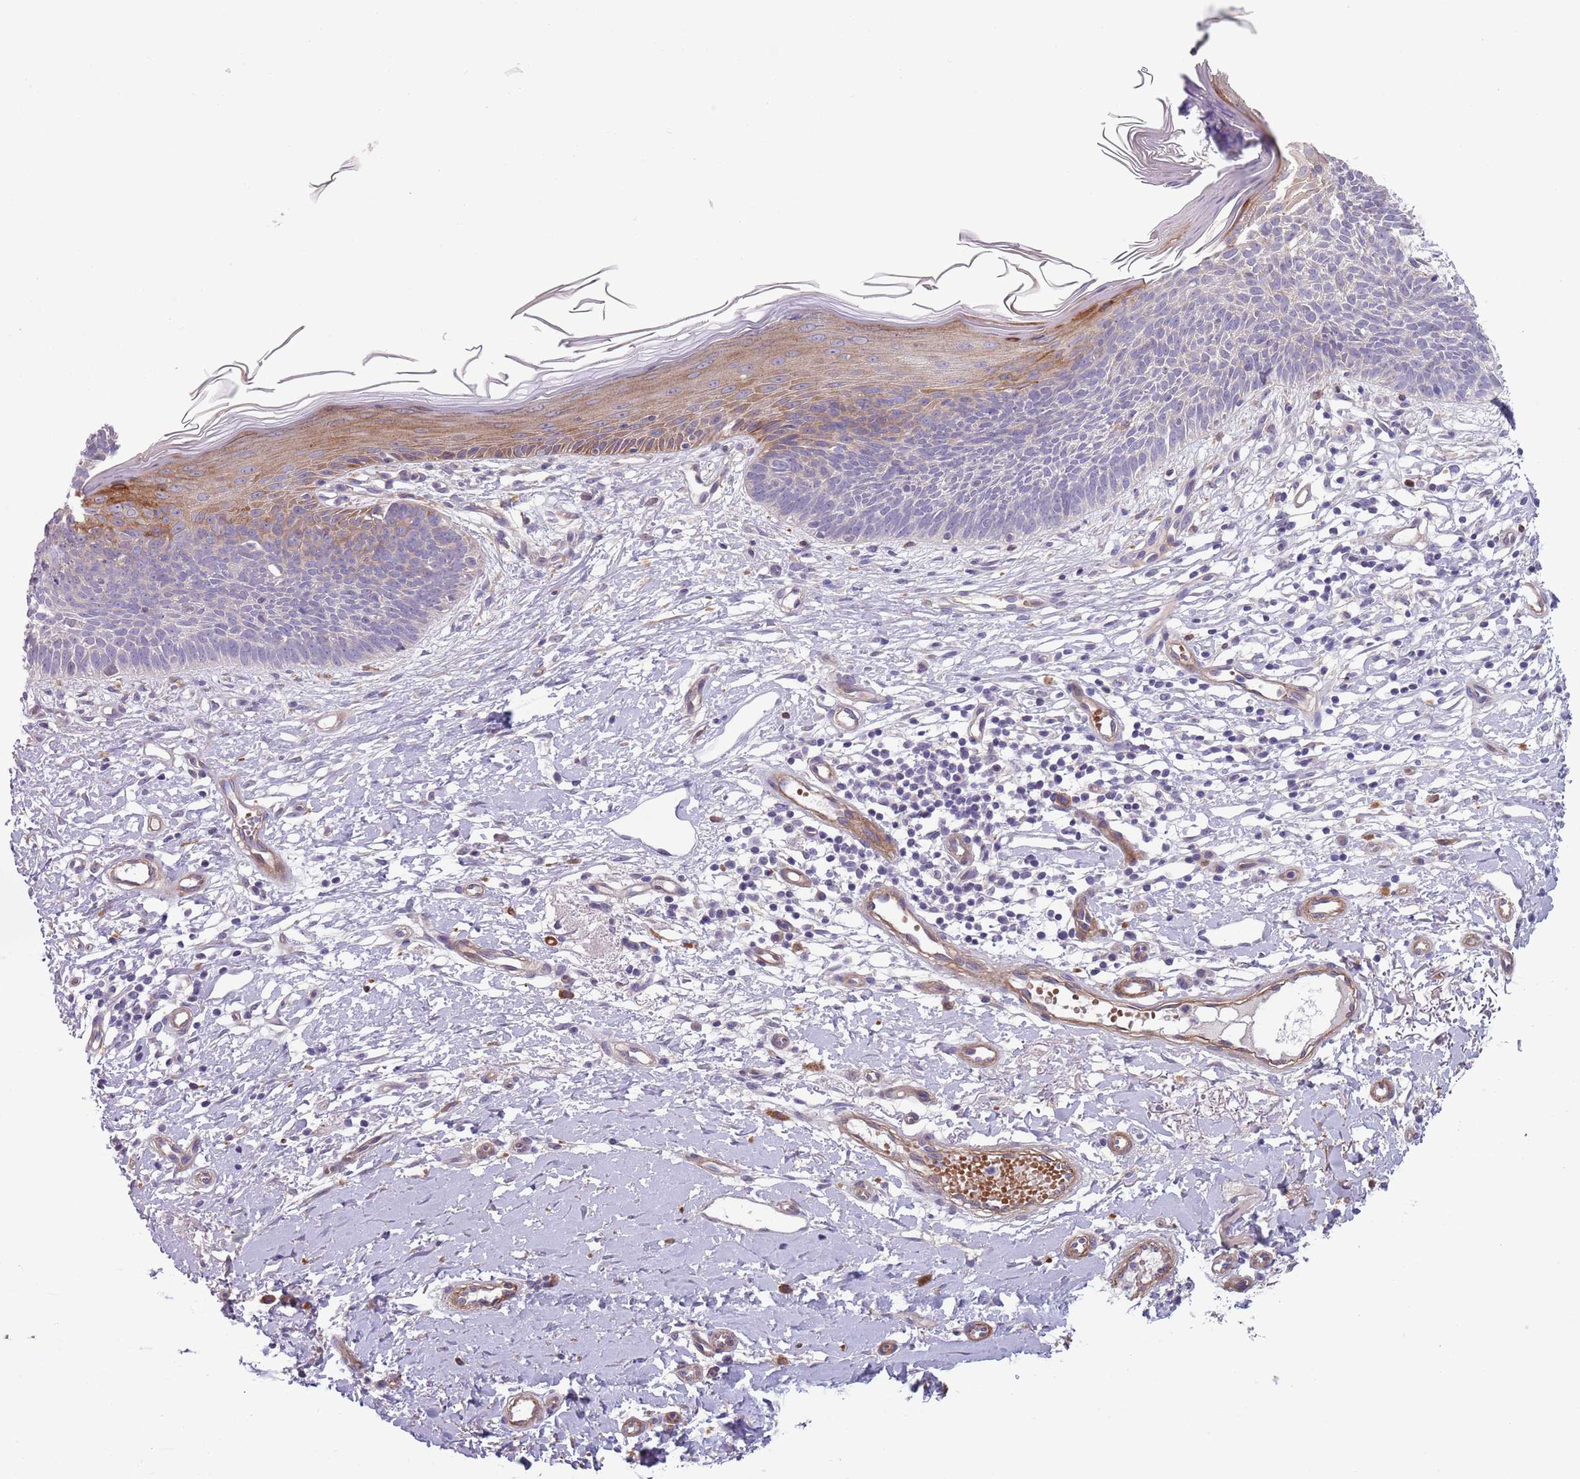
{"staining": {"intensity": "negative", "quantity": "none", "location": "none"}, "tissue": "skin cancer", "cell_type": "Tumor cells", "image_type": "cancer", "snomed": [{"axis": "morphology", "description": "Basal cell carcinoma"}, {"axis": "topography", "description": "Skin"}], "caption": "This image is of skin cancer (basal cell carcinoma) stained with immunohistochemistry to label a protein in brown with the nuclei are counter-stained blue. There is no expression in tumor cells.", "gene": "TINAGL1", "patient": {"sex": "male", "age": 78}}